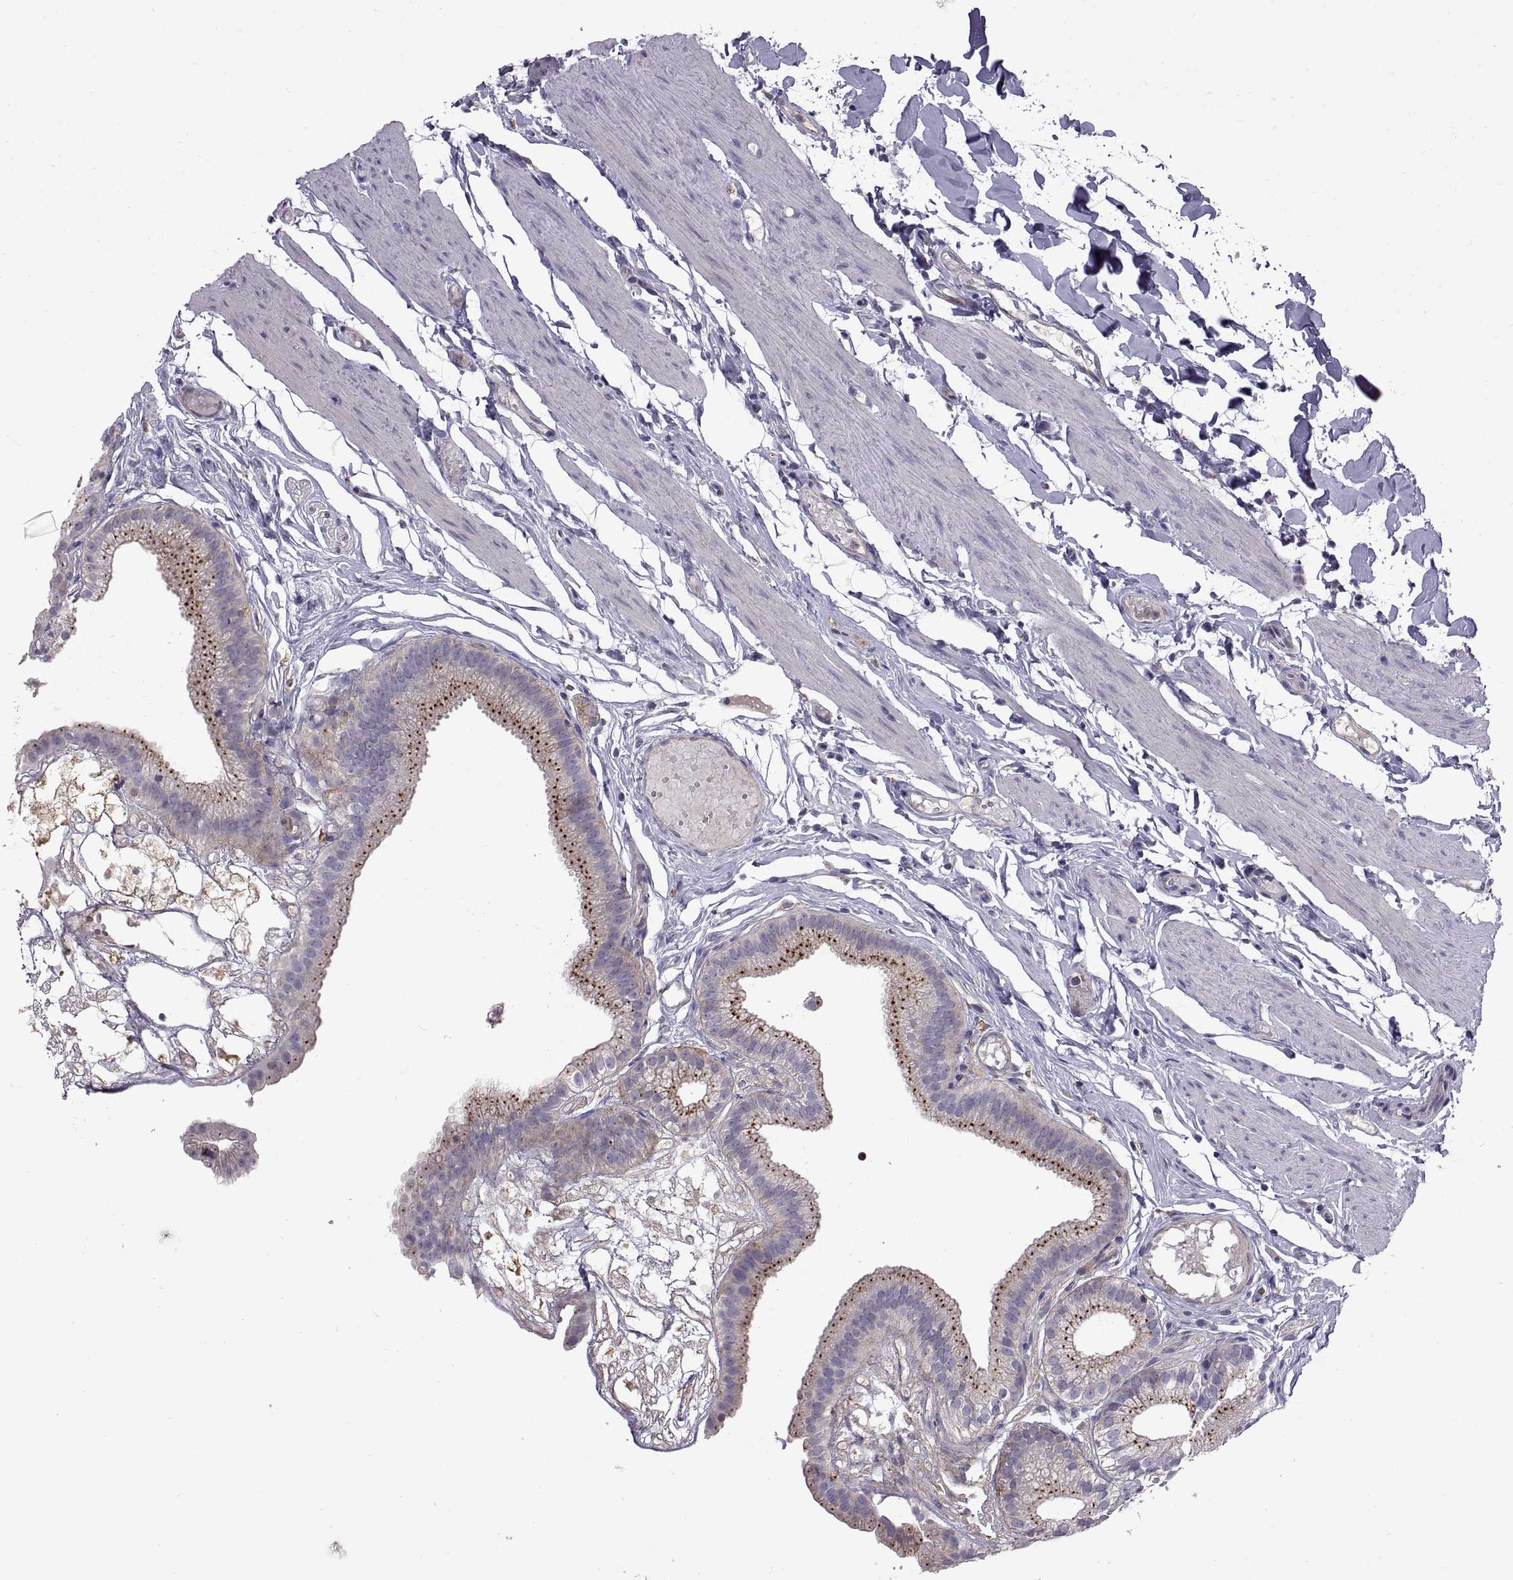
{"staining": {"intensity": "strong", "quantity": ">75%", "location": "cytoplasmic/membranous"}, "tissue": "gallbladder", "cell_type": "Glandular cells", "image_type": "normal", "snomed": [{"axis": "morphology", "description": "Normal tissue, NOS"}, {"axis": "topography", "description": "Gallbladder"}], "caption": "Strong cytoplasmic/membranous protein expression is seen in approximately >75% of glandular cells in gallbladder.", "gene": "ARSL", "patient": {"sex": "female", "age": 45}}